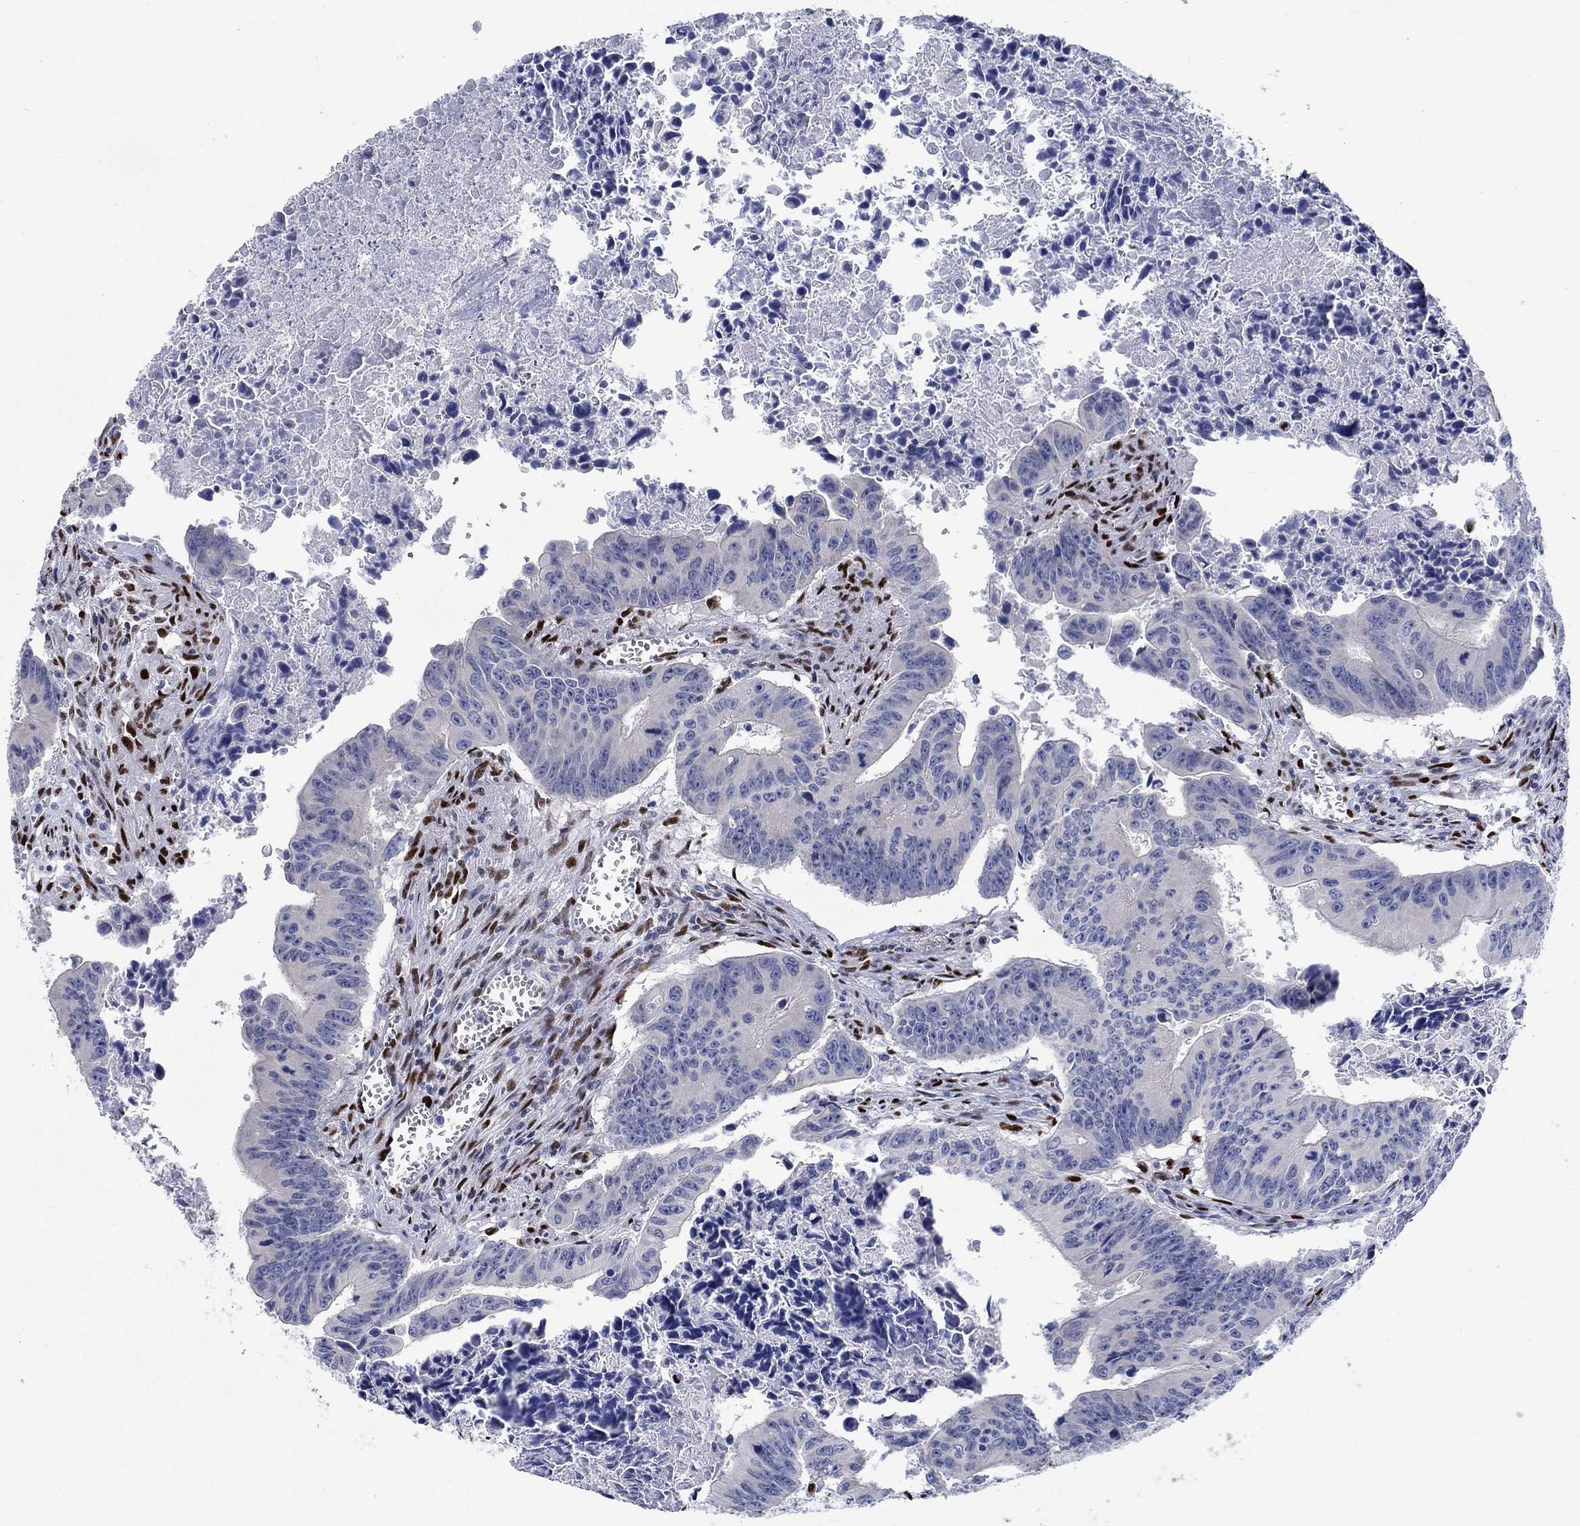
{"staining": {"intensity": "negative", "quantity": "none", "location": "none"}, "tissue": "colorectal cancer", "cell_type": "Tumor cells", "image_type": "cancer", "snomed": [{"axis": "morphology", "description": "Adenocarcinoma, NOS"}, {"axis": "topography", "description": "Colon"}], "caption": "A micrograph of human colorectal adenocarcinoma is negative for staining in tumor cells.", "gene": "ZEB1", "patient": {"sex": "female", "age": 87}}